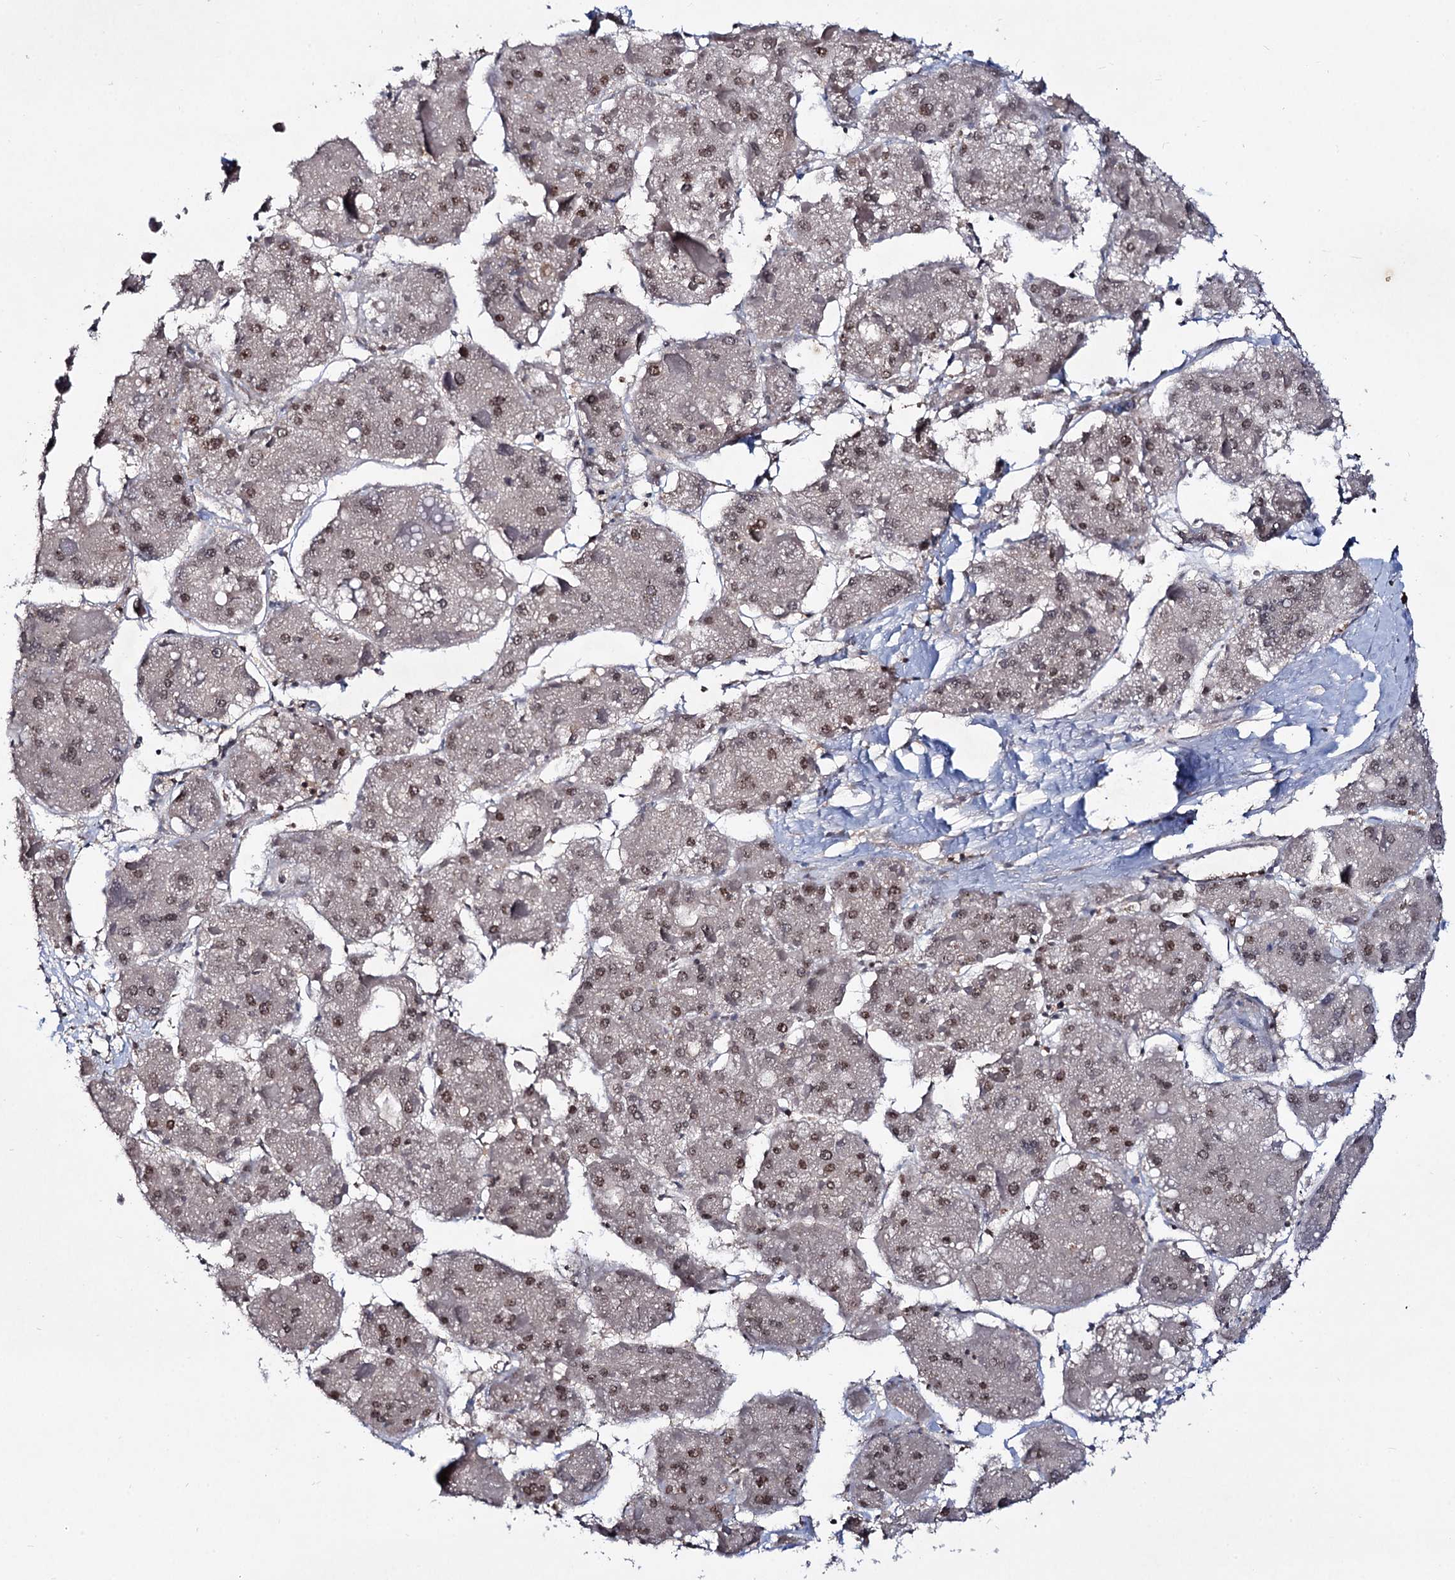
{"staining": {"intensity": "moderate", "quantity": ">75%", "location": "nuclear"}, "tissue": "liver cancer", "cell_type": "Tumor cells", "image_type": "cancer", "snomed": [{"axis": "morphology", "description": "Carcinoma, Hepatocellular, NOS"}, {"axis": "topography", "description": "Liver"}], "caption": "Protein staining of liver cancer (hepatocellular carcinoma) tissue displays moderate nuclear staining in about >75% of tumor cells.", "gene": "SMCHD1", "patient": {"sex": "female", "age": 73}}